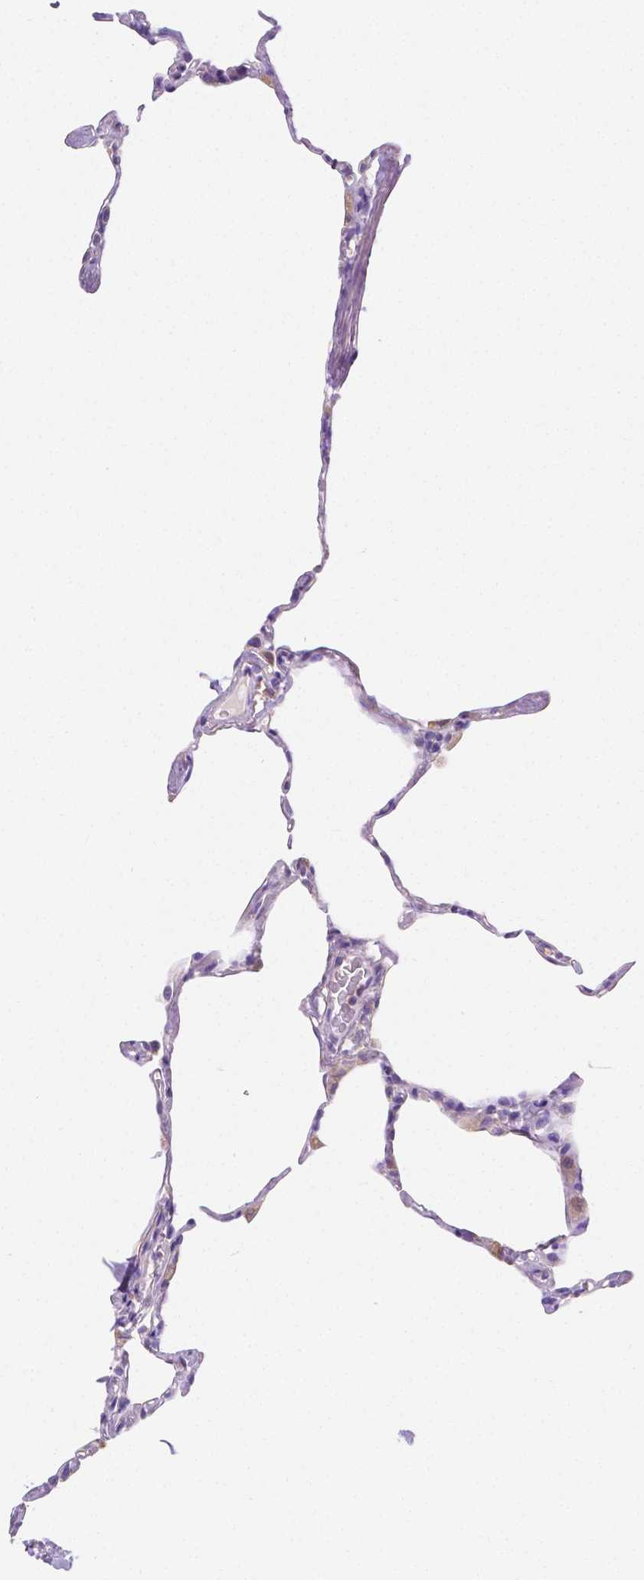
{"staining": {"intensity": "weak", "quantity": "<25%", "location": "cytoplasmic/membranous"}, "tissue": "lung", "cell_type": "Alveolar cells", "image_type": "normal", "snomed": [{"axis": "morphology", "description": "Normal tissue, NOS"}, {"axis": "topography", "description": "Lung"}], "caption": "This is a image of immunohistochemistry staining of normal lung, which shows no positivity in alveolar cells.", "gene": "SGTB", "patient": {"sex": "male", "age": 65}}